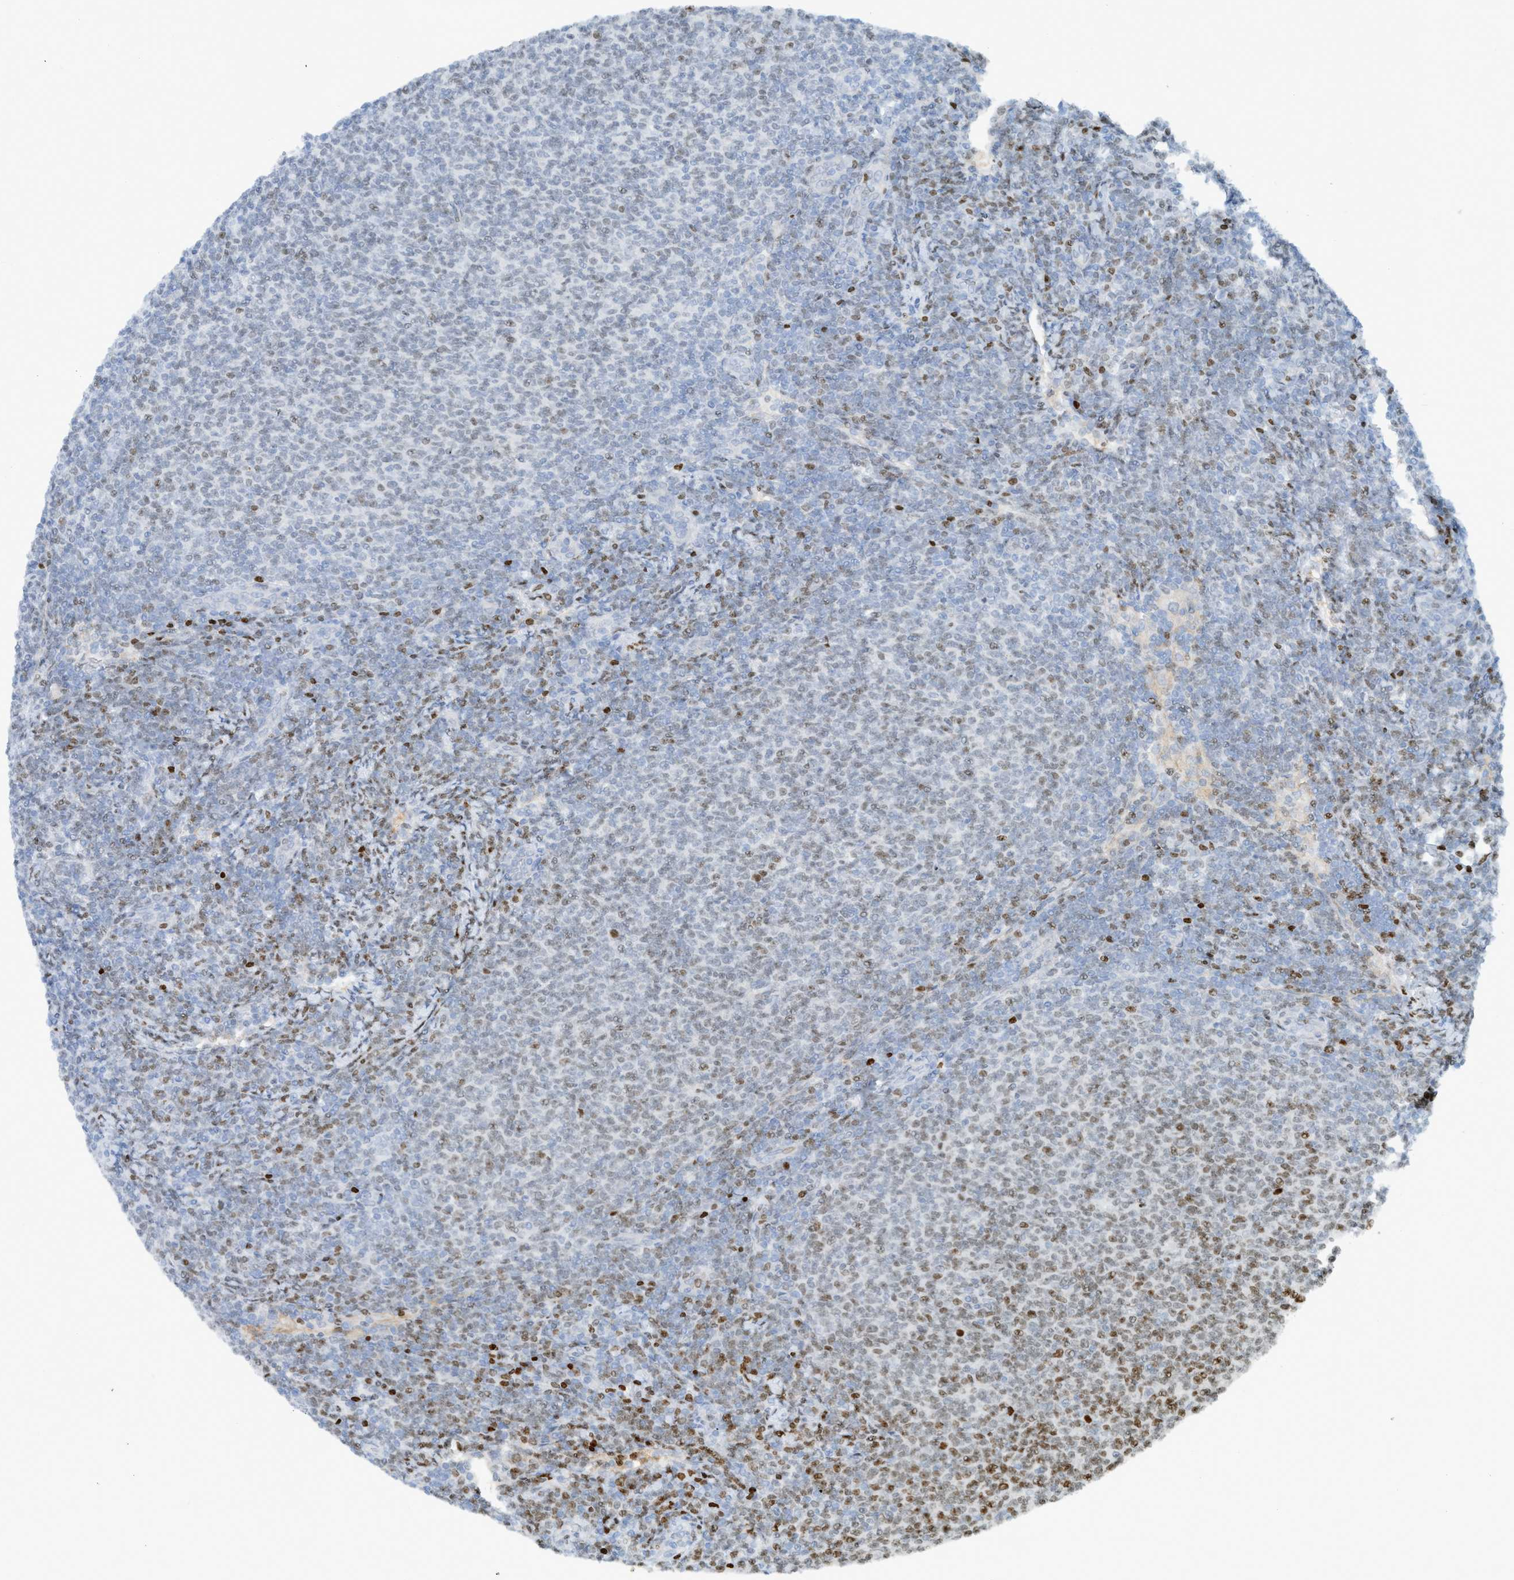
{"staining": {"intensity": "moderate", "quantity": "<25%", "location": "nuclear"}, "tissue": "lymphoma", "cell_type": "Tumor cells", "image_type": "cancer", "snomed": [{"axis": "morphology", "description": "Malignant lymphoma, non-Hodgkin's type, Low grade"}, {"axis": "topography", "description": "Lymph node"}], "caption": "Immunohistochemical staining of human low-grade malignant lymphoma, non-Hodgkin's type demonstrates low levels of moderate nuclear positivity in approximately <25% of tumor cells. The staining was performed using DAB (3,3'-diaminobenzidine) to visualize the protein expression in brown, while the nuclei were stained in blue with hematoxylin (Magnification: 20x).", "gene": "SH3D19", "patient": {"sex": "male", "age": 66}}